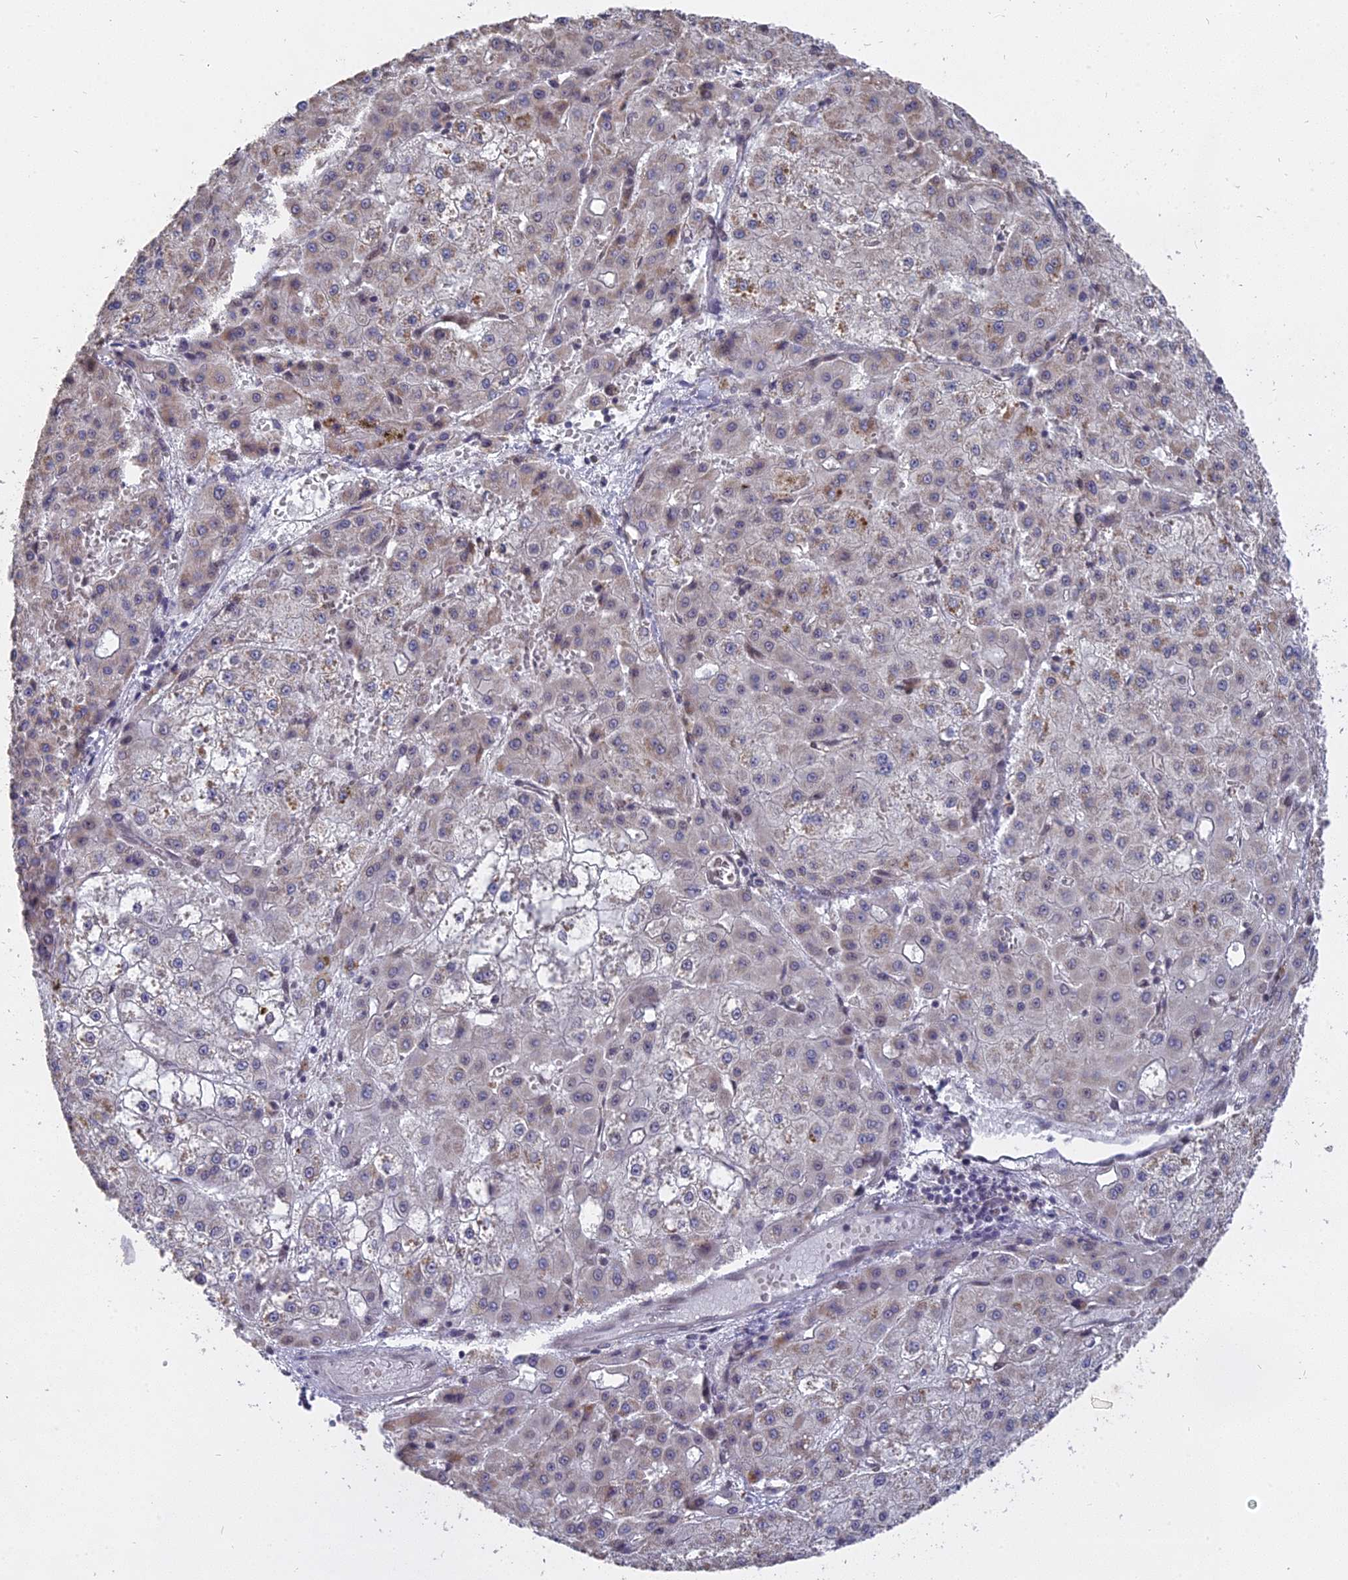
{"staining": {"intensity": "weak", "quantity": "<25%", "location": "nuclear"}, "tissue": "liver cancer", "cell_type": "Tumor cells", "image_type": "cancer", "snomed": [{"axis": "morphology", "description": "Carcinoma, Hepatocellular, NOS"}, {"axis": "topography", "description": "Liver"}], "caption": "Tumor cells are negative for protein expression in human hepatocellular carcinoma (liver).", "gene": "NR1H3", "patient": {"sex": "male", "age": 47}}